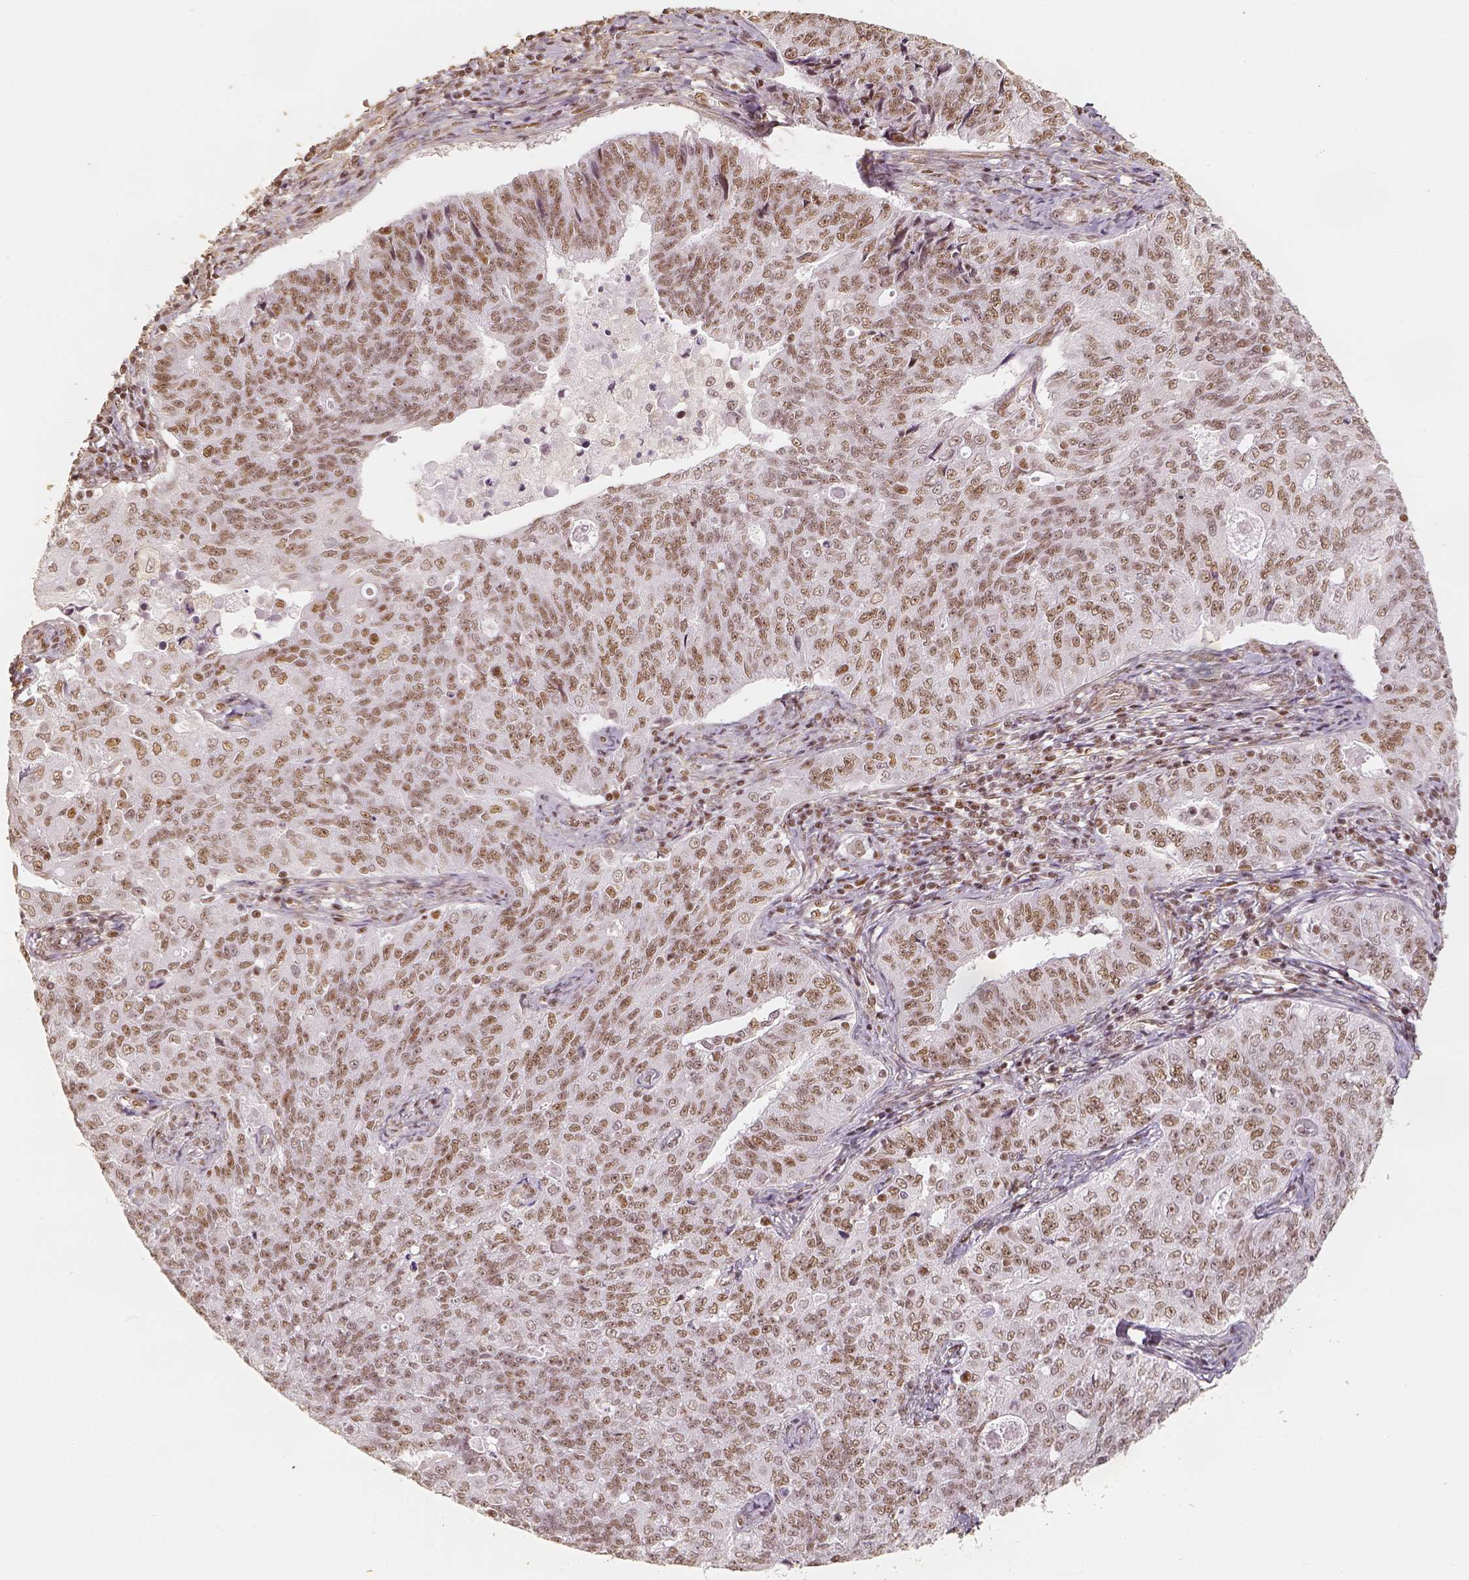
{"staining": {"intensity": "moderate", "quantity": ">75%", "location": "nuclear"}, "tissue": "endometrial cancer", "cell_type": "Tumor cells", "image_type": "cancer", "snomed": [{"axis": "morphology", "description": "Adenocarcinoma, NOS"}, {"axis": "topography", "description": "Endometrium"}], "caption": "Endometrial cancer stained with a brown dye shows moderate nuclear positive positivity in about >75% of tumor cells.", "gene": "HDAC1", "patient": {"sex": "female", "age": 43}}